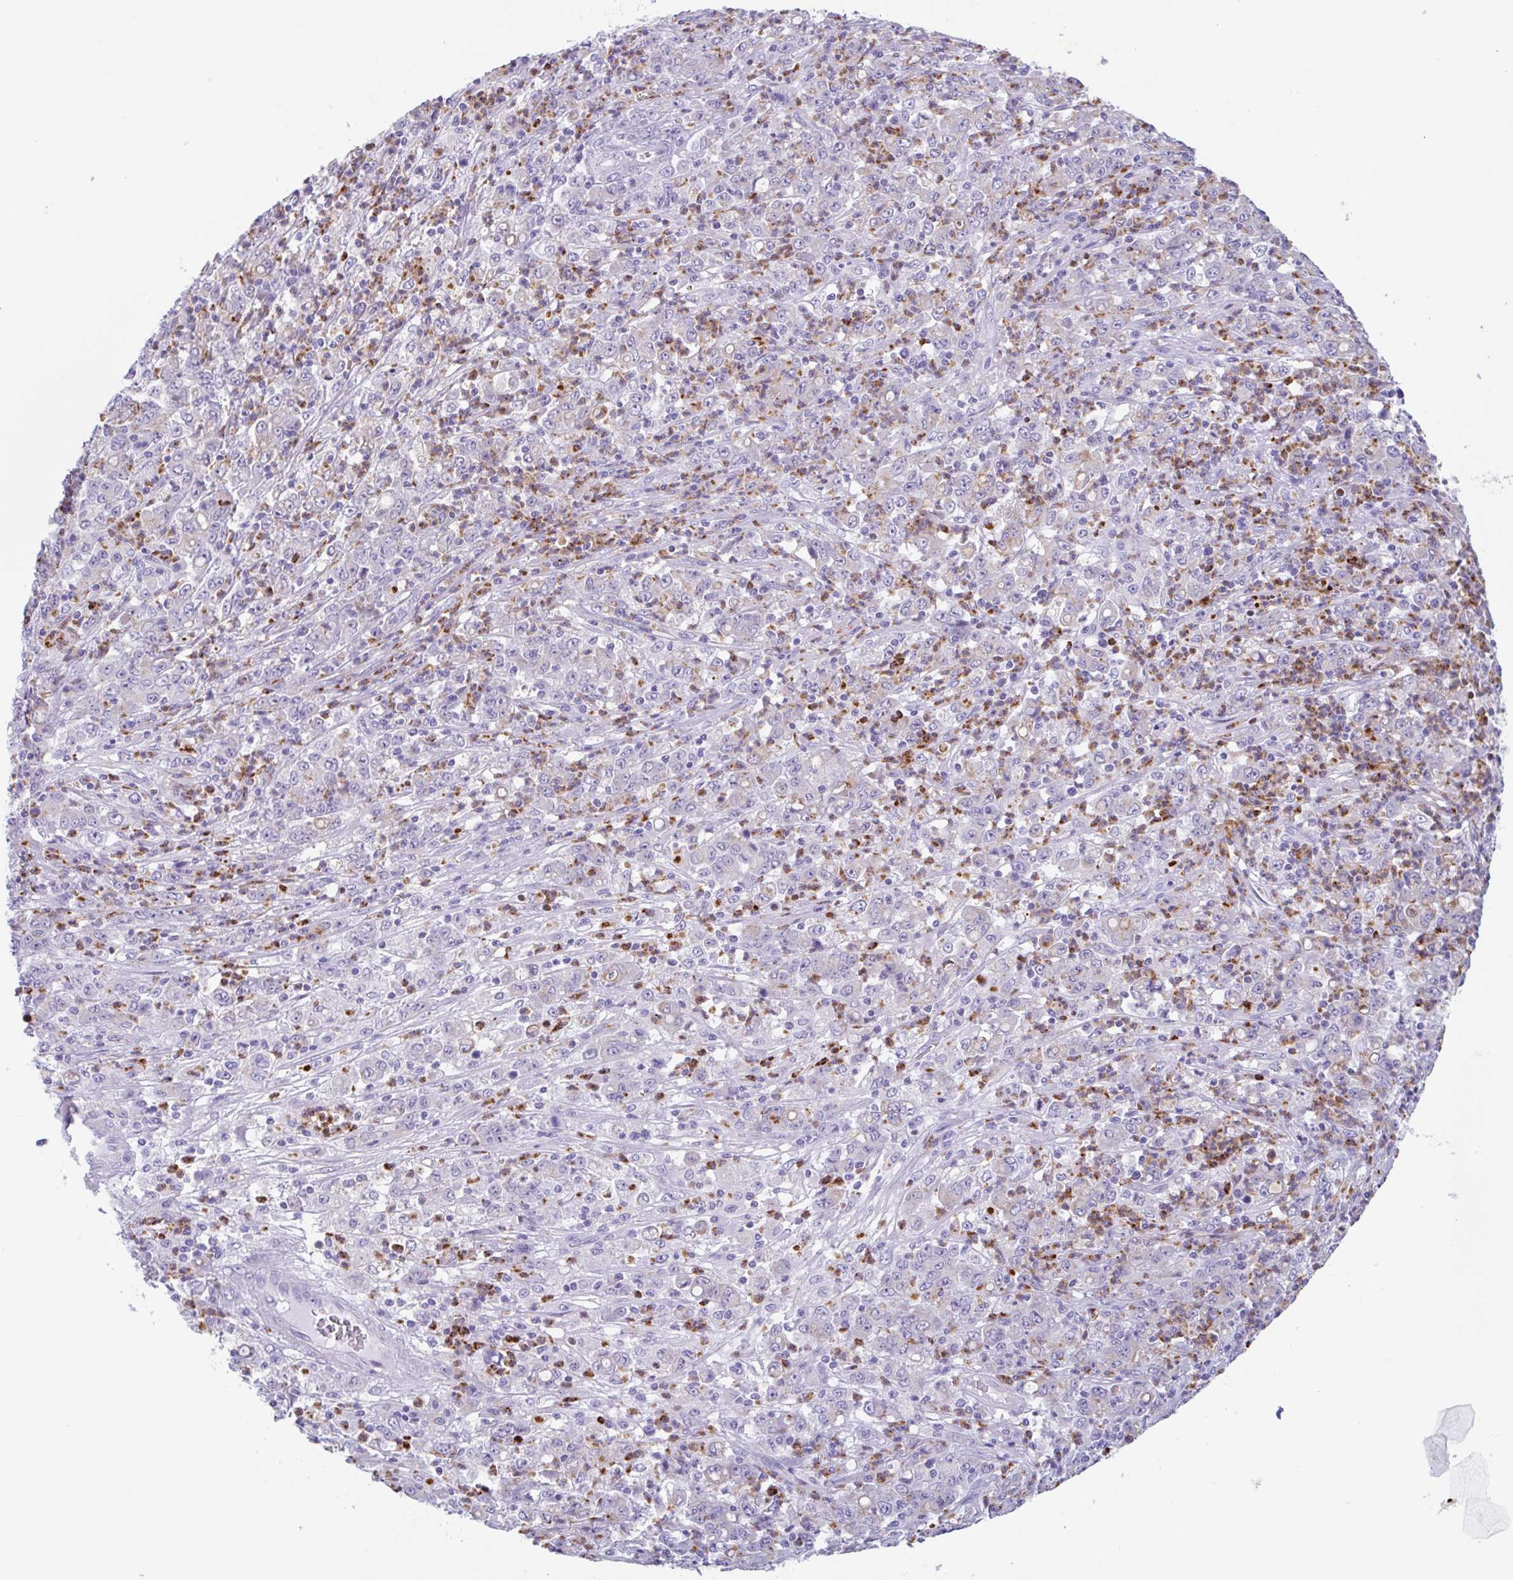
{"staining": {"intensity": "weak", "quantity": "<25%", "location": "cytoplasmic/membranous"}, "tissue": "stomach cancer", "cell_type": "Tumor cells", "image_type": "cancer", "snomed": [{"axis": "morphology", "description": "Adenocarcinoma, NOS"}, {"axis": "topography", "description": "Stomach, lower"}], "caption": "This is an immunohistochemistry photomicrograph of adenocarcinoma (stomach). There is no staining in tumor cells.", "gene": "DTWD2", "patient": {"sex": "female", "age": 71}}